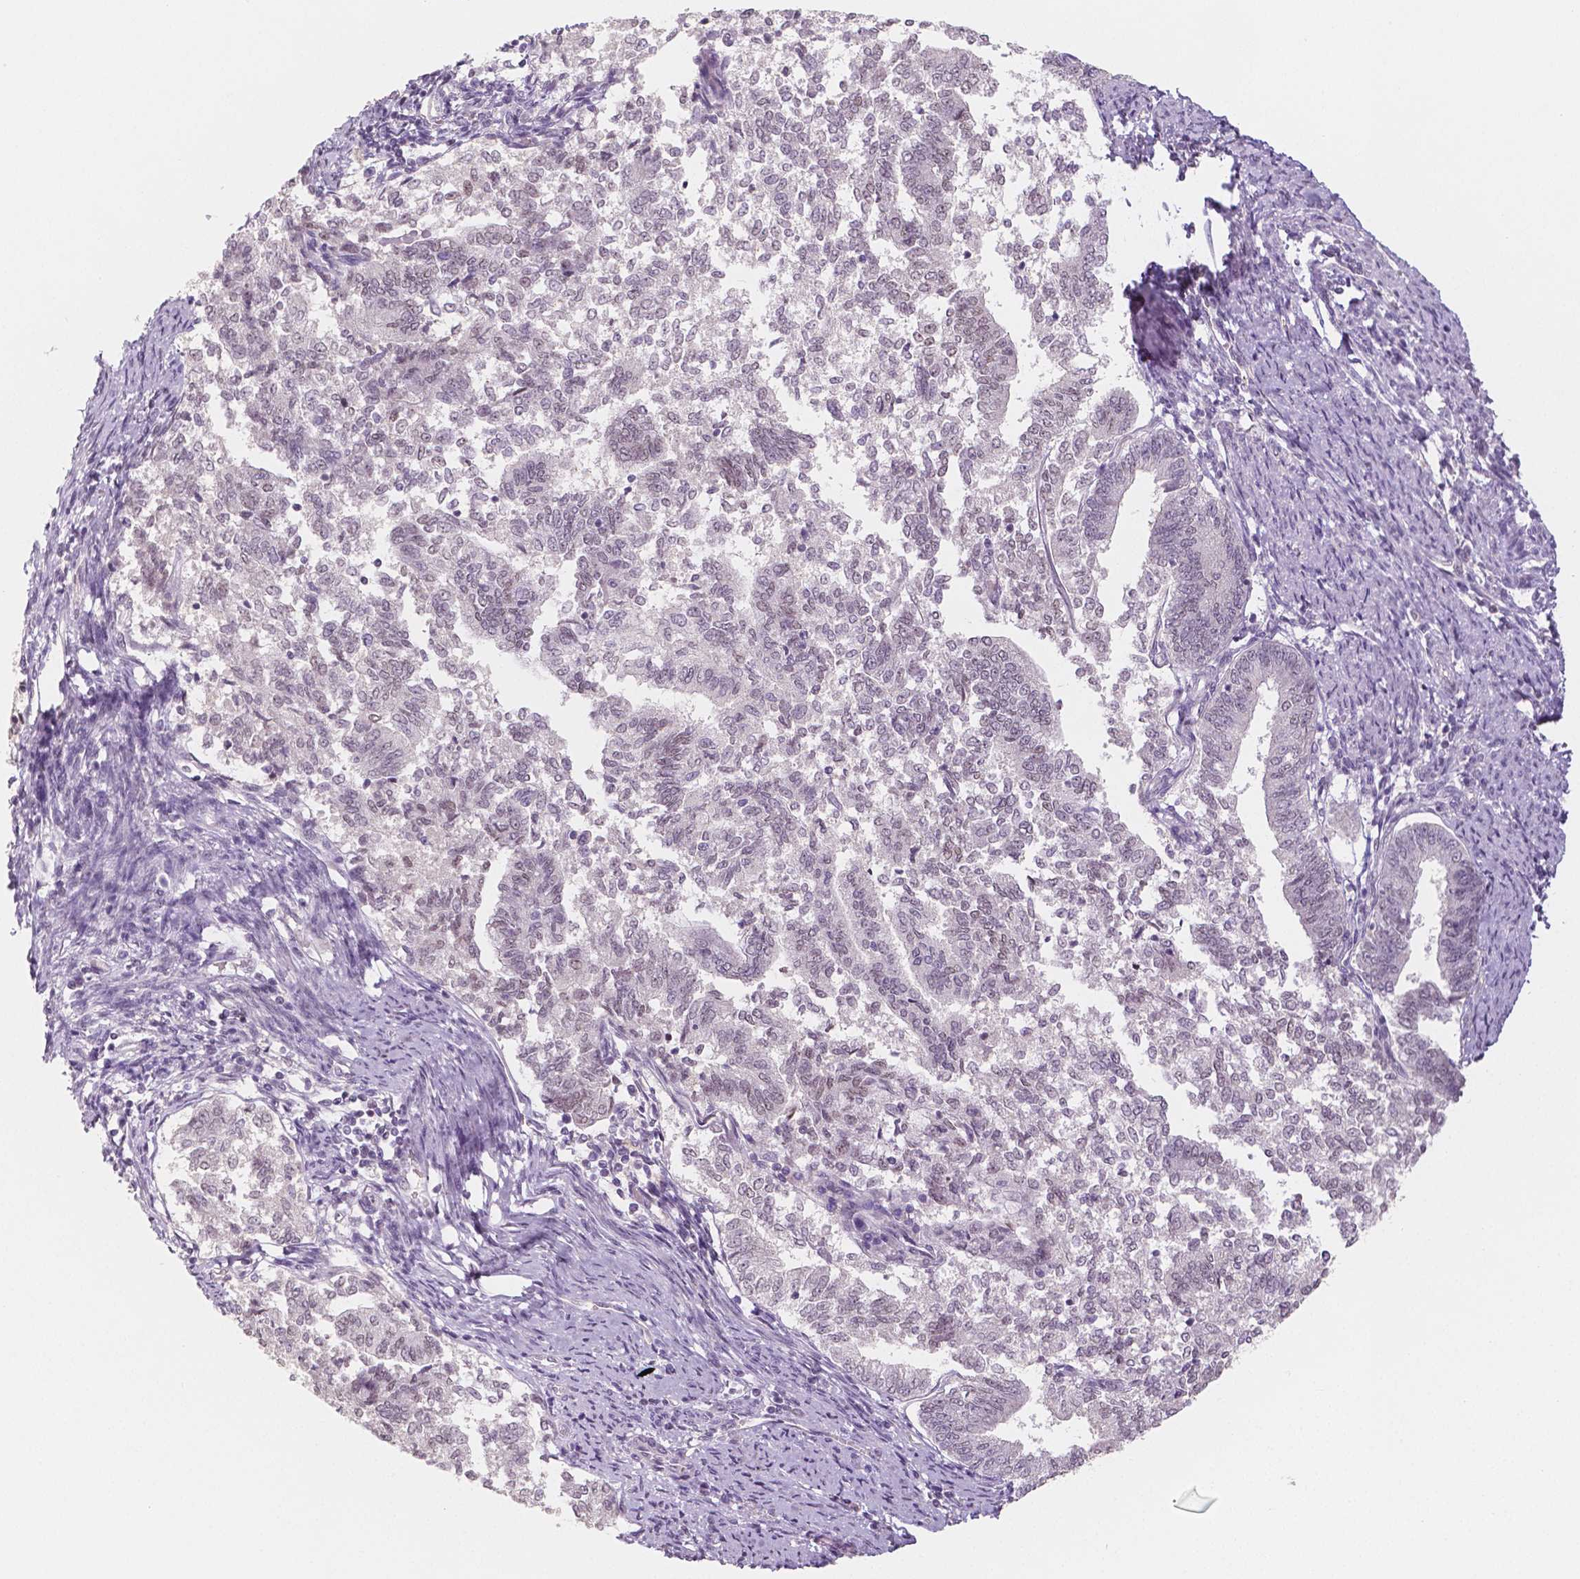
{"staining": {"intensity": "negative", "quantity": "none", "location": "none"}, "tissue": "endometrial cancer", "cell_type": "Tumor cells", "image_type": "cancer", "snomed": [{"axis": "morphology", "description": "Adenocarcinoma, NOS"}, {"axis": "topography", "description": "Endometrium"}], "caption": "High magnification brightfield microscopy of endometrial cancer (adenocarcinoma) stained with DAB (brown) and counterstained with hematoxylin (blue): tumor cells show no significant positivity. Nuclei are stained in blue.", "gene": "KDM5B", "patient": {"sex": "female", "age": 65}}